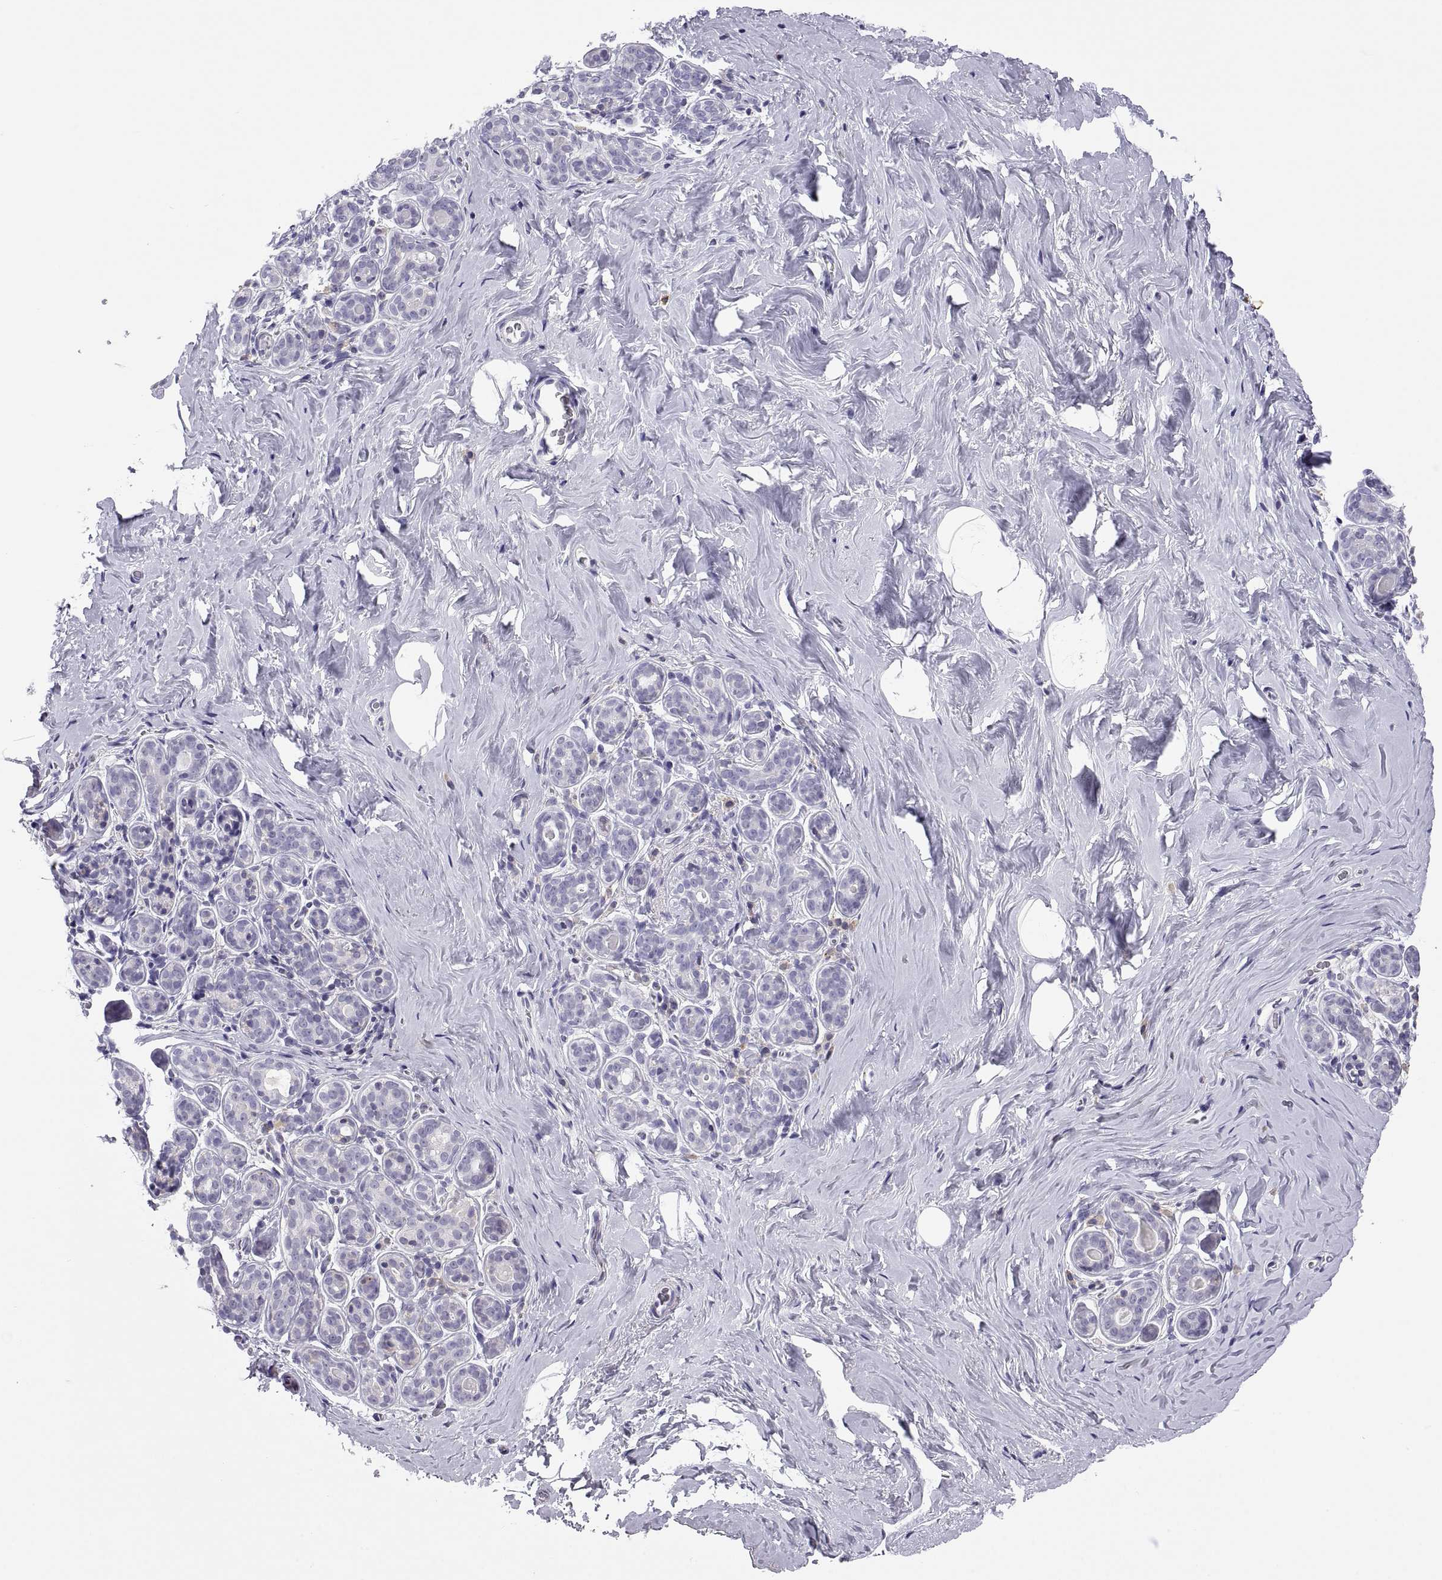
{"staining": {"intensity": "negative", "quantity": "none", "location": "none"}, "tissue": "breast", "cell_type": "Adipocytes", "image_type": "normal", "snomed": [{"axis": "morphology", "description": "Normal tissue, NOS"}, {"axis": "topography", "description": "Skin"}, {"axis": "topography", "description": "Breast"}], "caption": "Immunohistochemistry image of benign breast: breast stained with DAB demonstrates no significant protein expression in adipocytes.", "gene": "RGS19", "patient": {"sex": "female", "age": 43}}